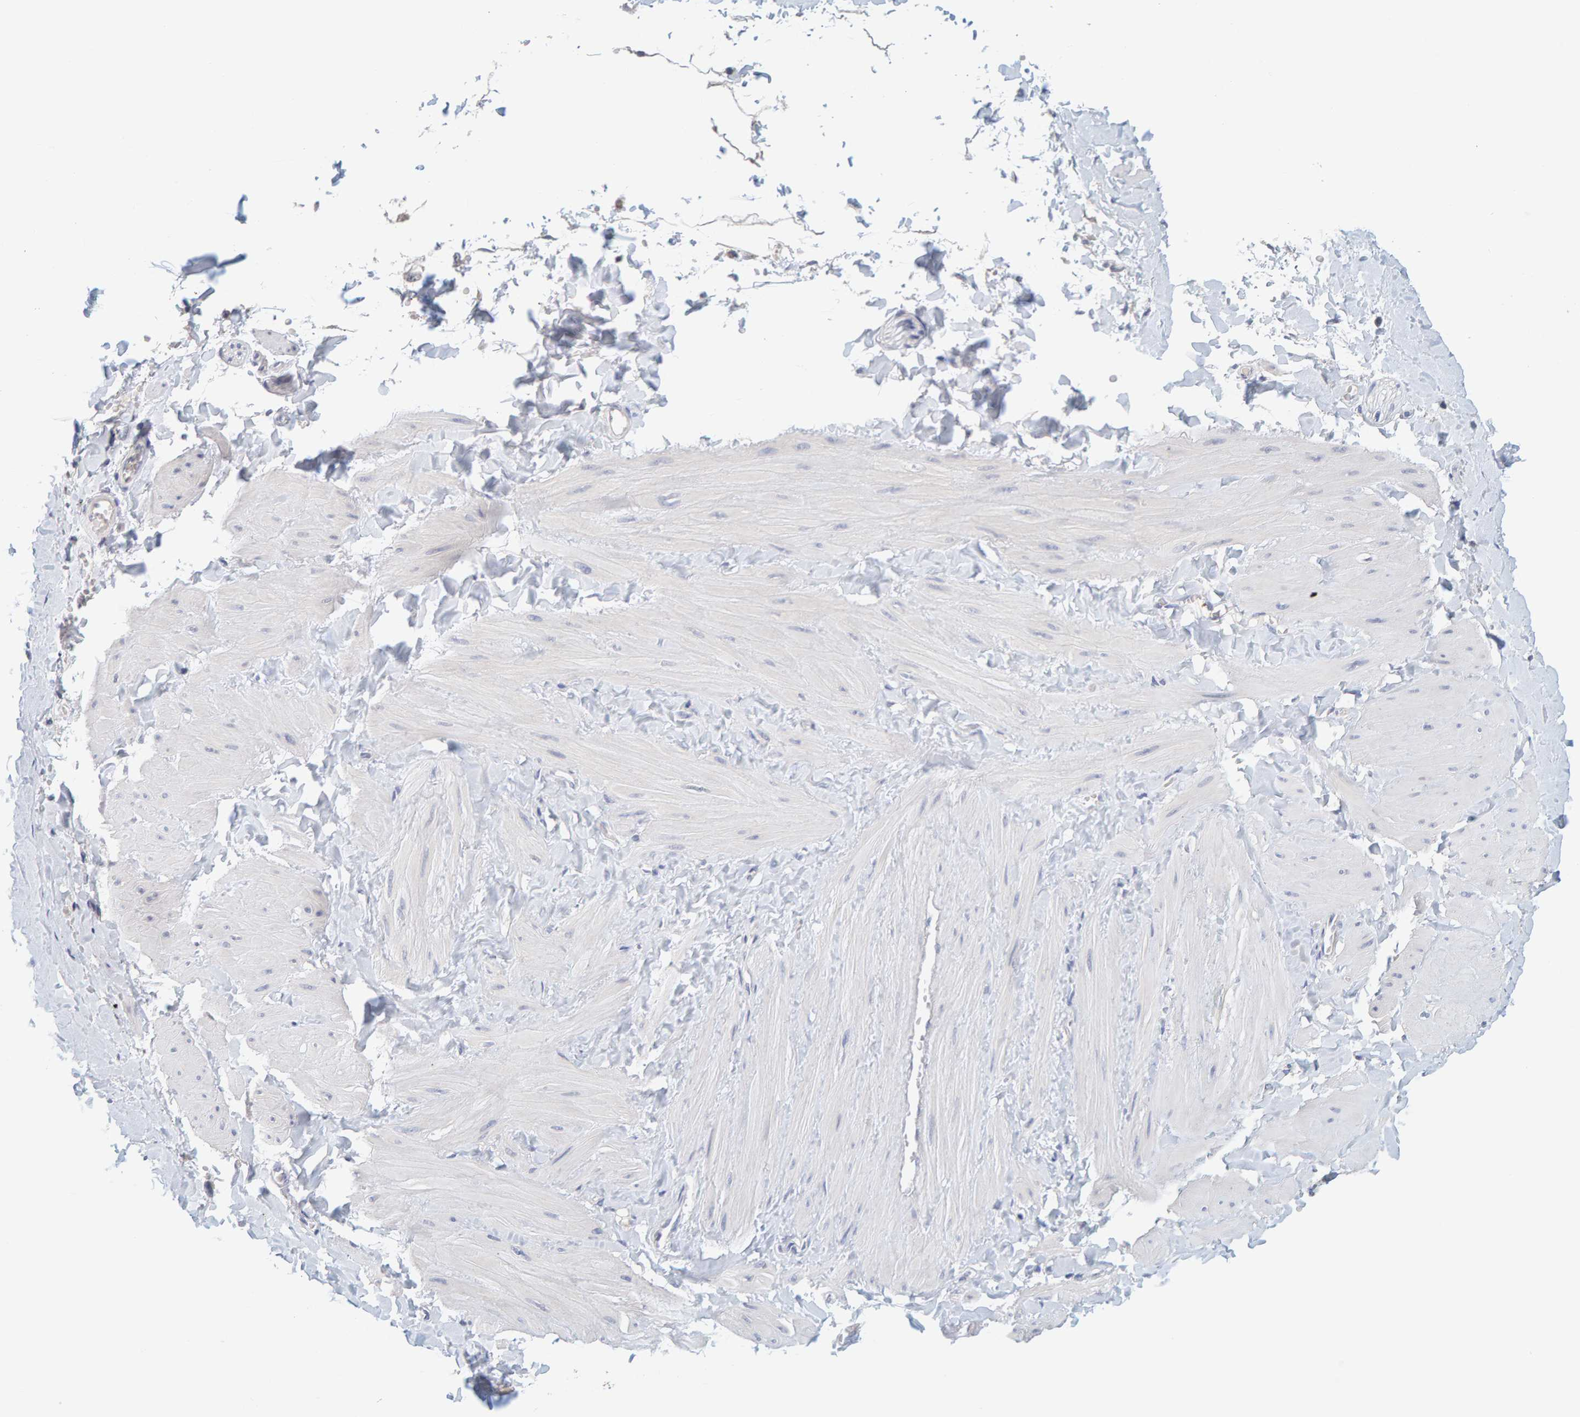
{"staining": {"intensity": "negative", "quantity": "none", "location": "none"}, "tissue": "soft tissue", "cell_type": "Fibroblasts", "image_type": "normal", "snomed": [{"axis": "morphology", "description": "Normal tissue, NOS"}, {"axis": "topography", "description": "Adipose tissue"}, {"axis": "topography", "description": "Vascular tissue"}, {"axis": "topography", "description": "Peripheral nerve tissue"}], "caption": "Immunohistochemistry photomicrograph of unremarkable human soft tissue stained for a protein (brown), which demonstrates no positivity in fibroblasts.", "gene": "SGPL1", "patient": {"sex": "male", "age": 25}}